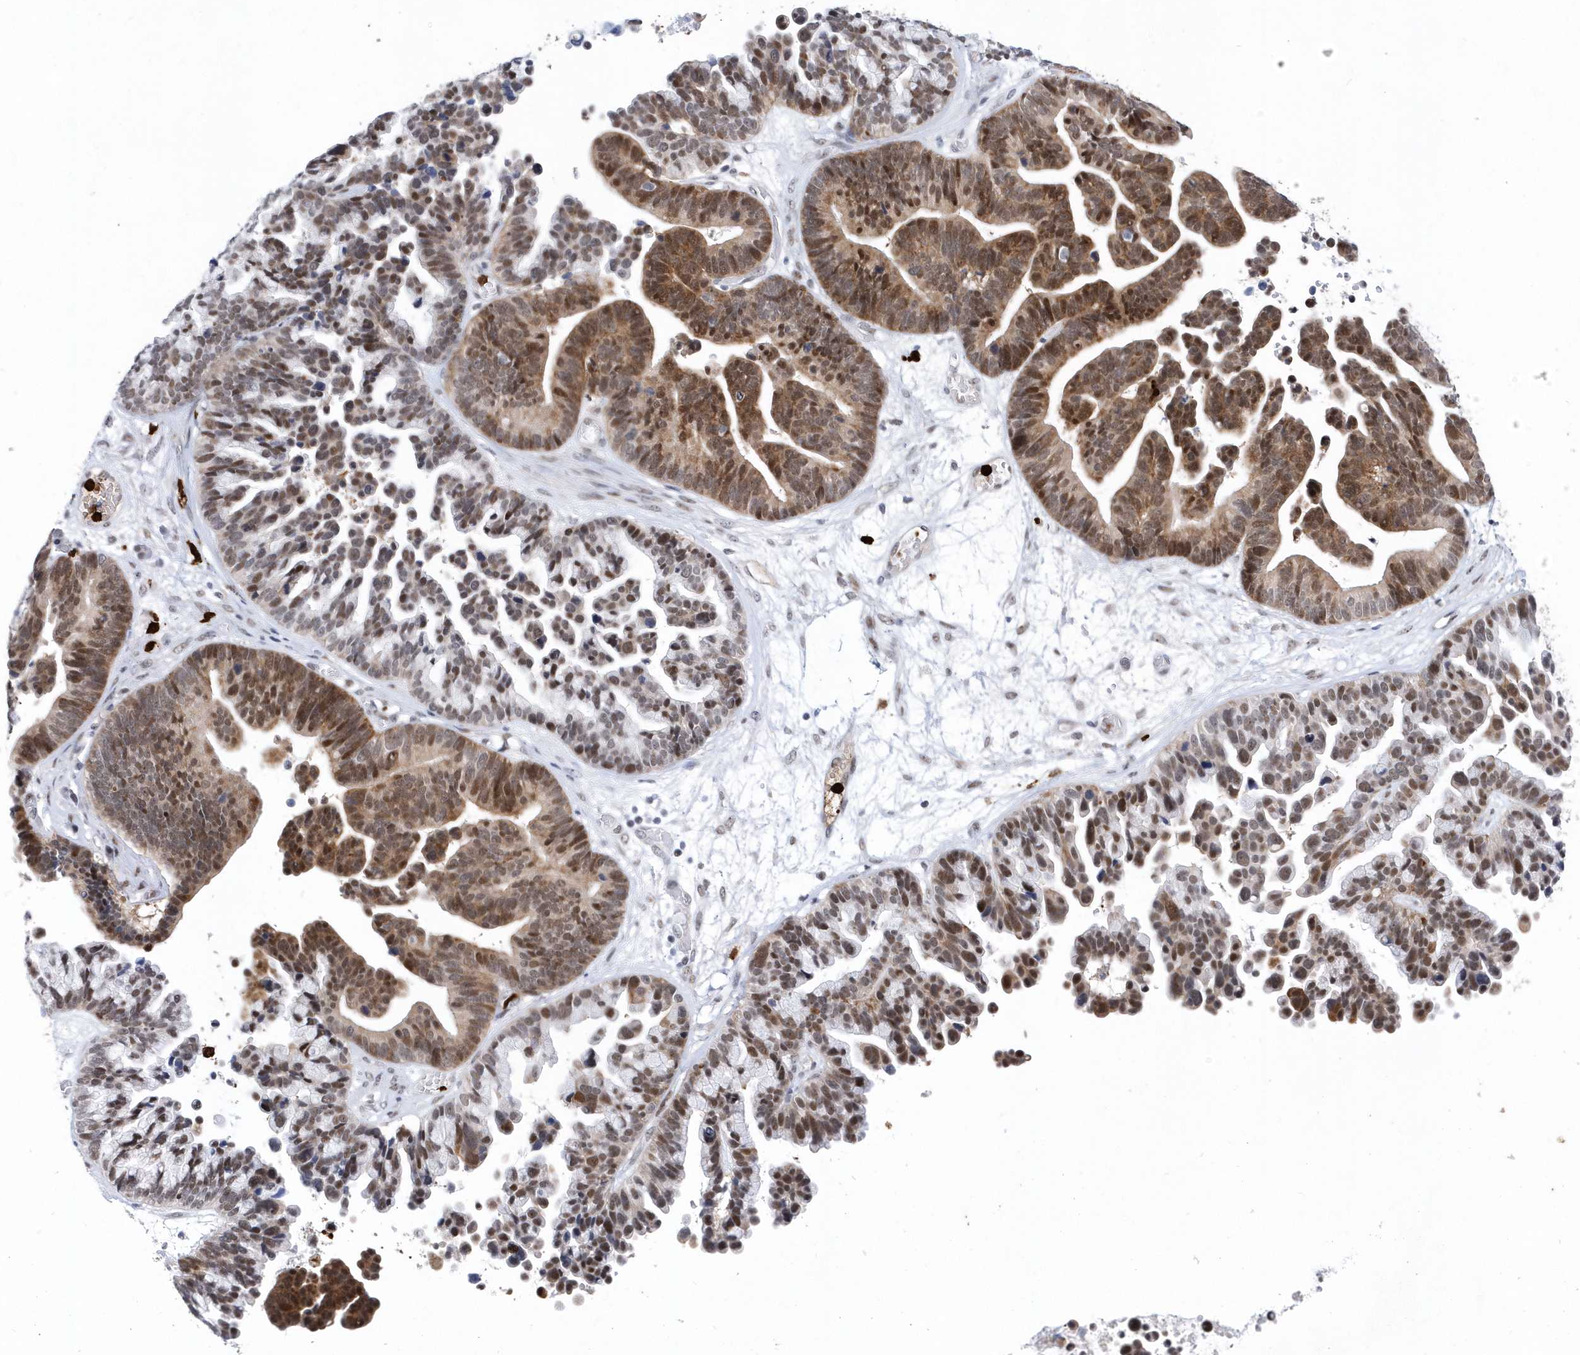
{"staining": {"intensity": "moderate", "quantity": ">75%", "location": "cytoplasmic/membranous,nuclear"}, "tissue": "ovarian cancer", "cell_type": "Tumor cells", "image_type": "cancer", "snomed": [{"axis": "morphology", "description": "Cystadenocarcinoma, serous, NOS"}, {"axis": "topography", "description": "Ovary"}], "caption": "Serous cystadenocarcinoma (ovarian) stained for a protein shows moderate cytoplasmic/membranous and nuclear positivity in tumor cells.", "gene": "RPP30", "patient": {"sex": "female", "age": 56}}